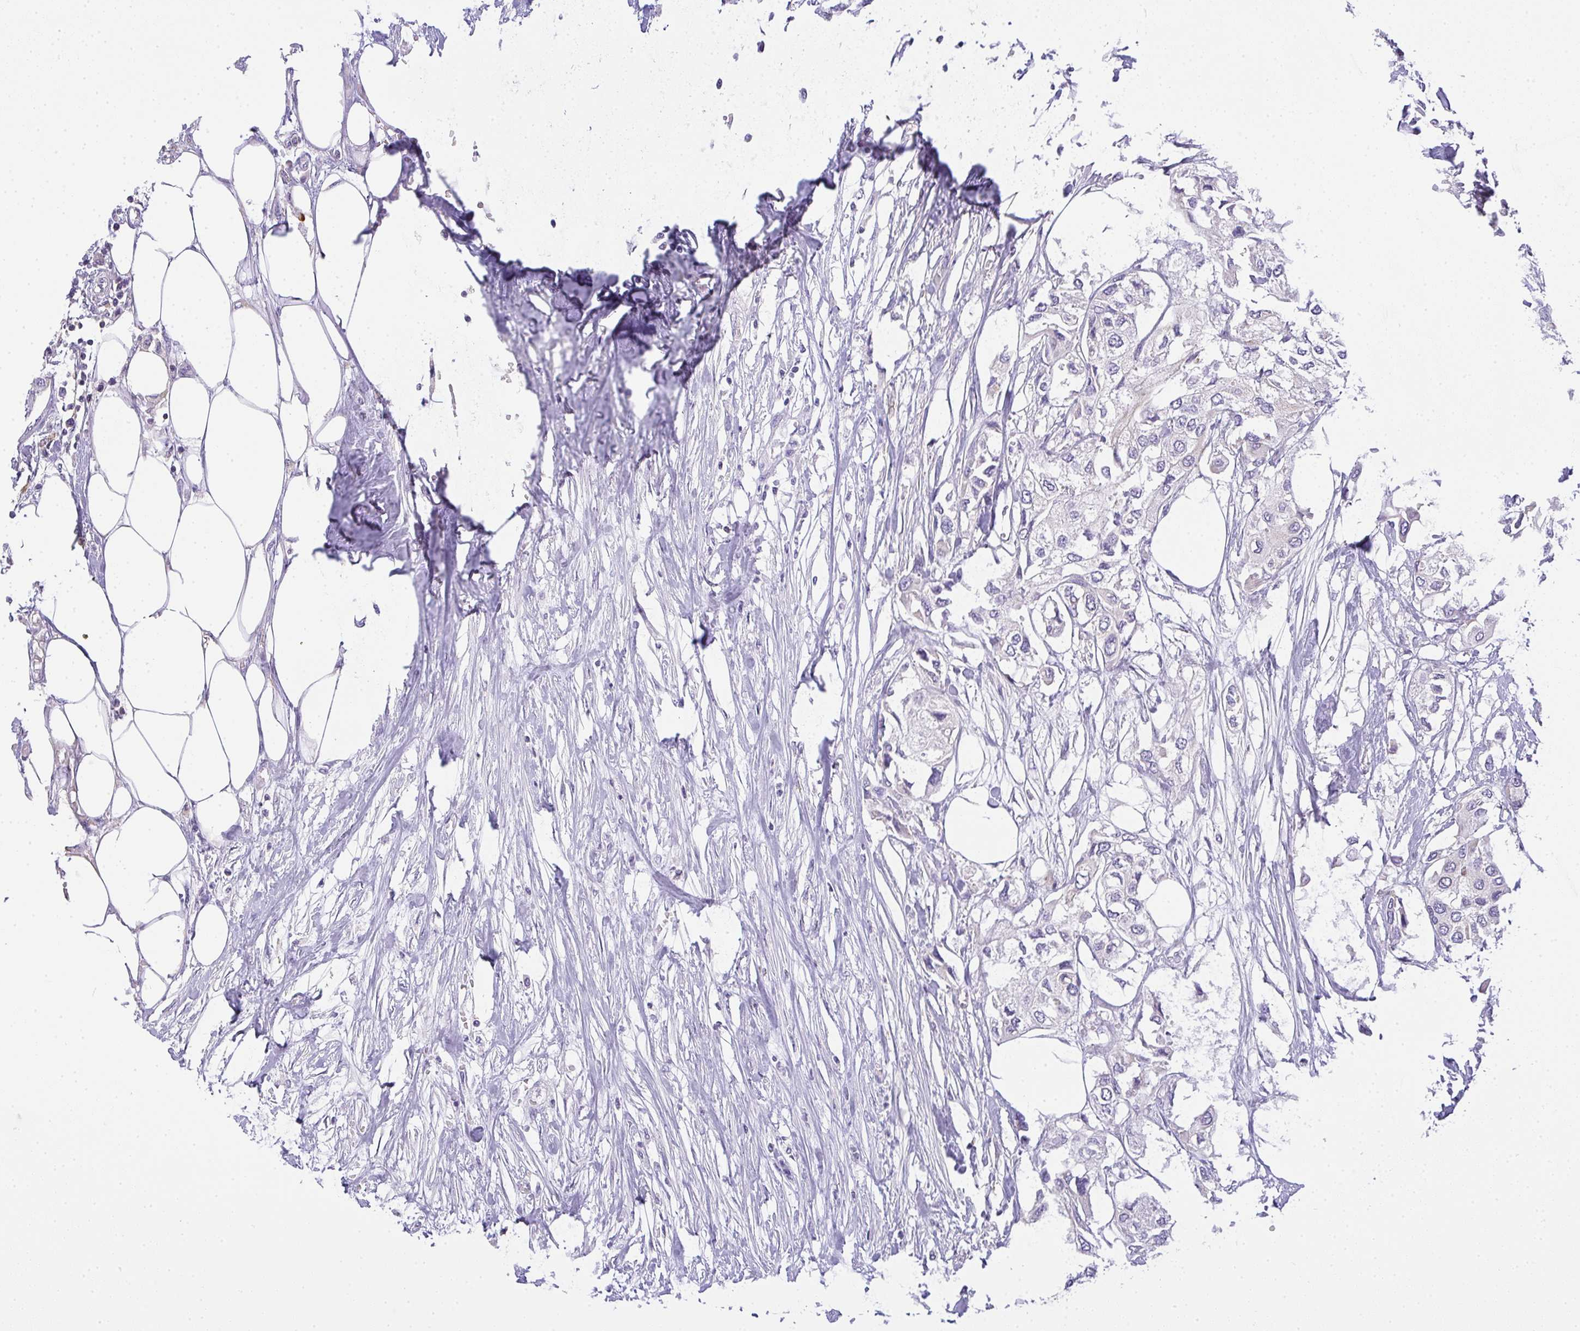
{"staining": {"intensity": "negative", "quantity": "none", "location": "none"}, "tissue": "urothelial cancer", "cell_type": "Tumor cells", "image_type": "cancer", "snomed": [{"axis": "morphology", "description": "Urothelial carcinoma, High grade"}, {"axis": "topography", "description": "Urinary bladder"}], "caption": "A high-resolution image shows immunohistochemistry staining of urothelial carcinoma (high-grade), which exhibits no significant expression in tumor cells.", "gene": "GSDMB", "patient": {"sex": "male", "age": 64}}